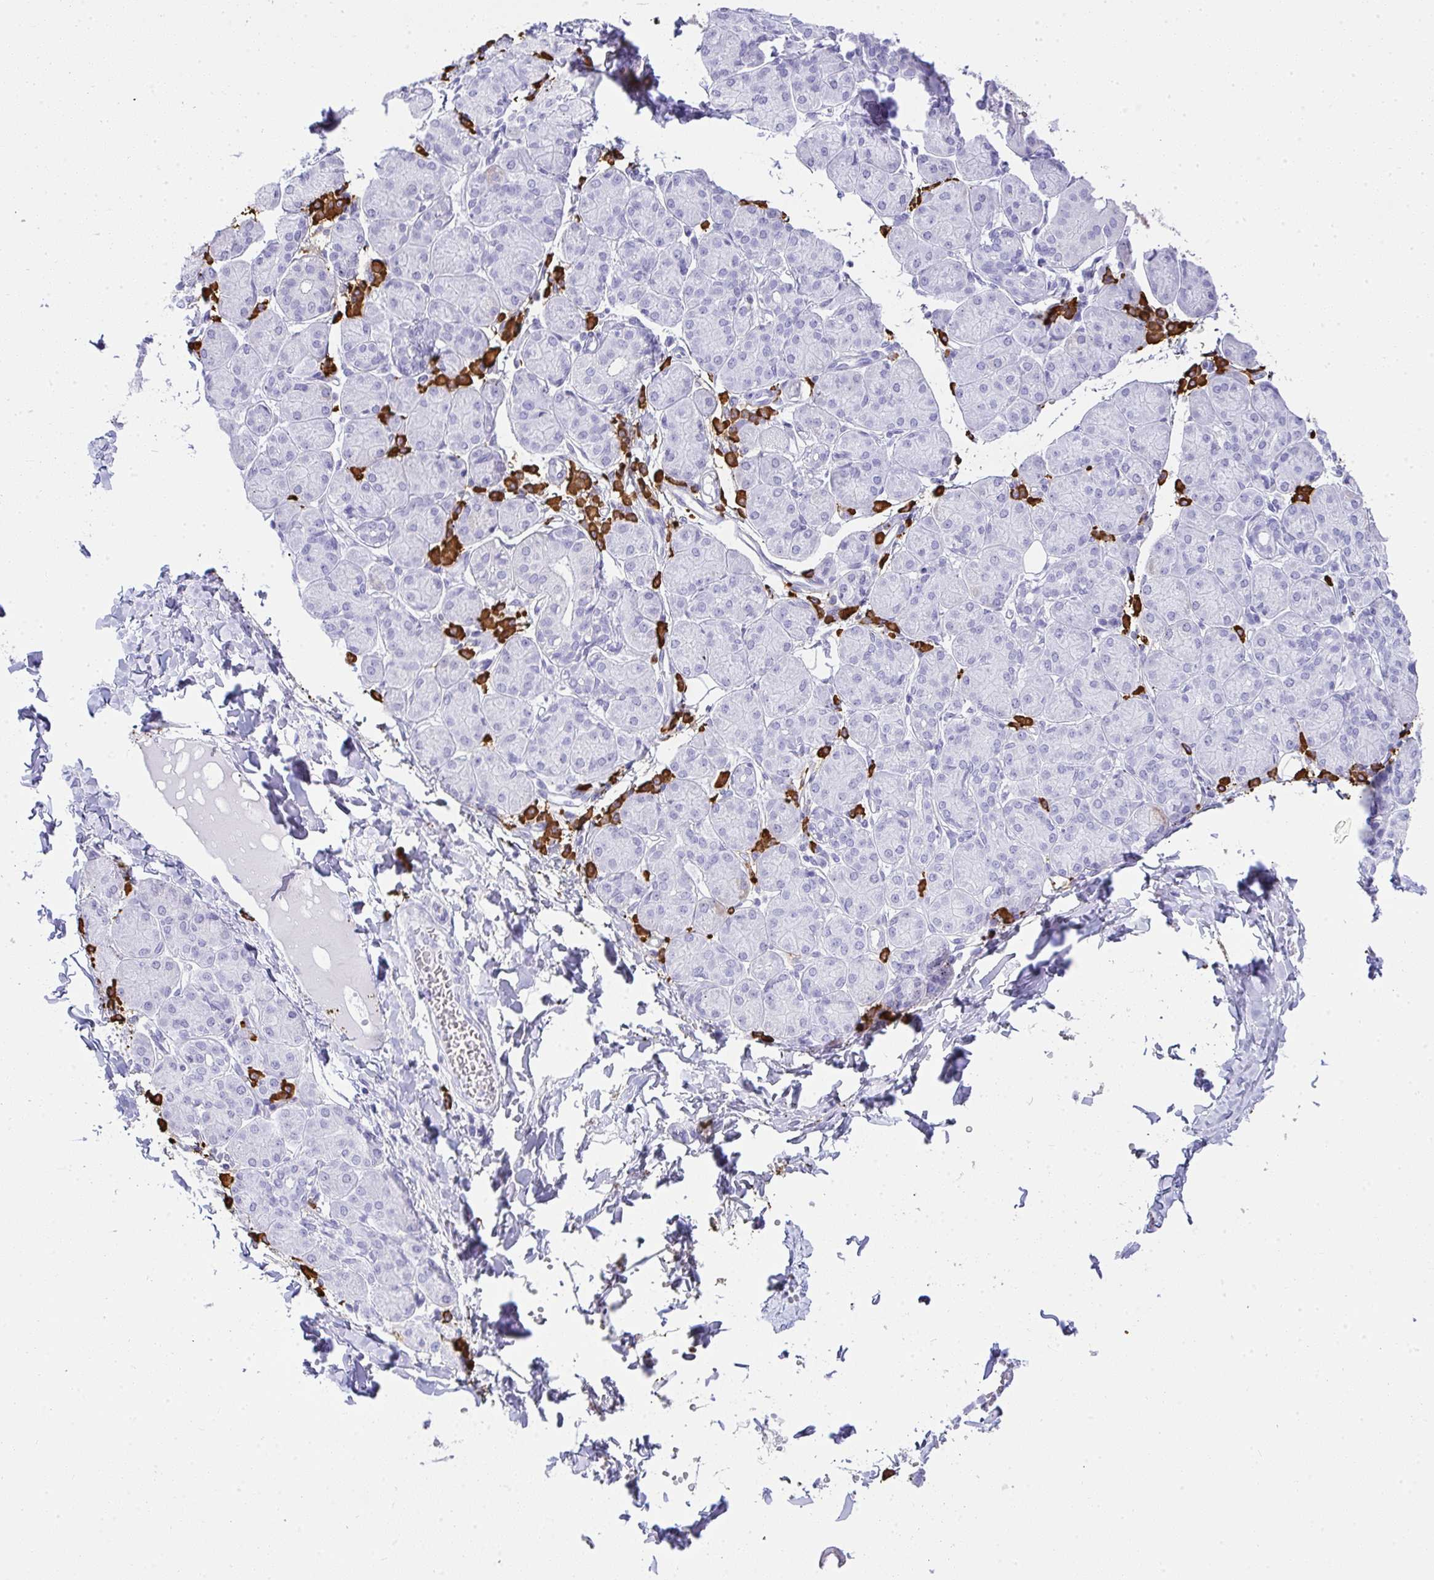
{"staining": {"intensity": "negative", "quantity": "none", "location": "none"}, "tissue": "salivary gland", "cell_type": "Glandular cells", "image_type": "normal", "snomed": [{"axis": "morphology", "description": "Normal tissue, NOS"}, {"axis": "morphology", "description": "Inflammation, NOS"}, {"axis": "topography", "description": "Lymph node"}, {"axis": "topography", "description": "Salivary gland"}], "caption": "The image displays no staining of glandular cells in benign salivary gland.", "gene": "CDADC1", "patient": {"sex": "male", "age": 3}}